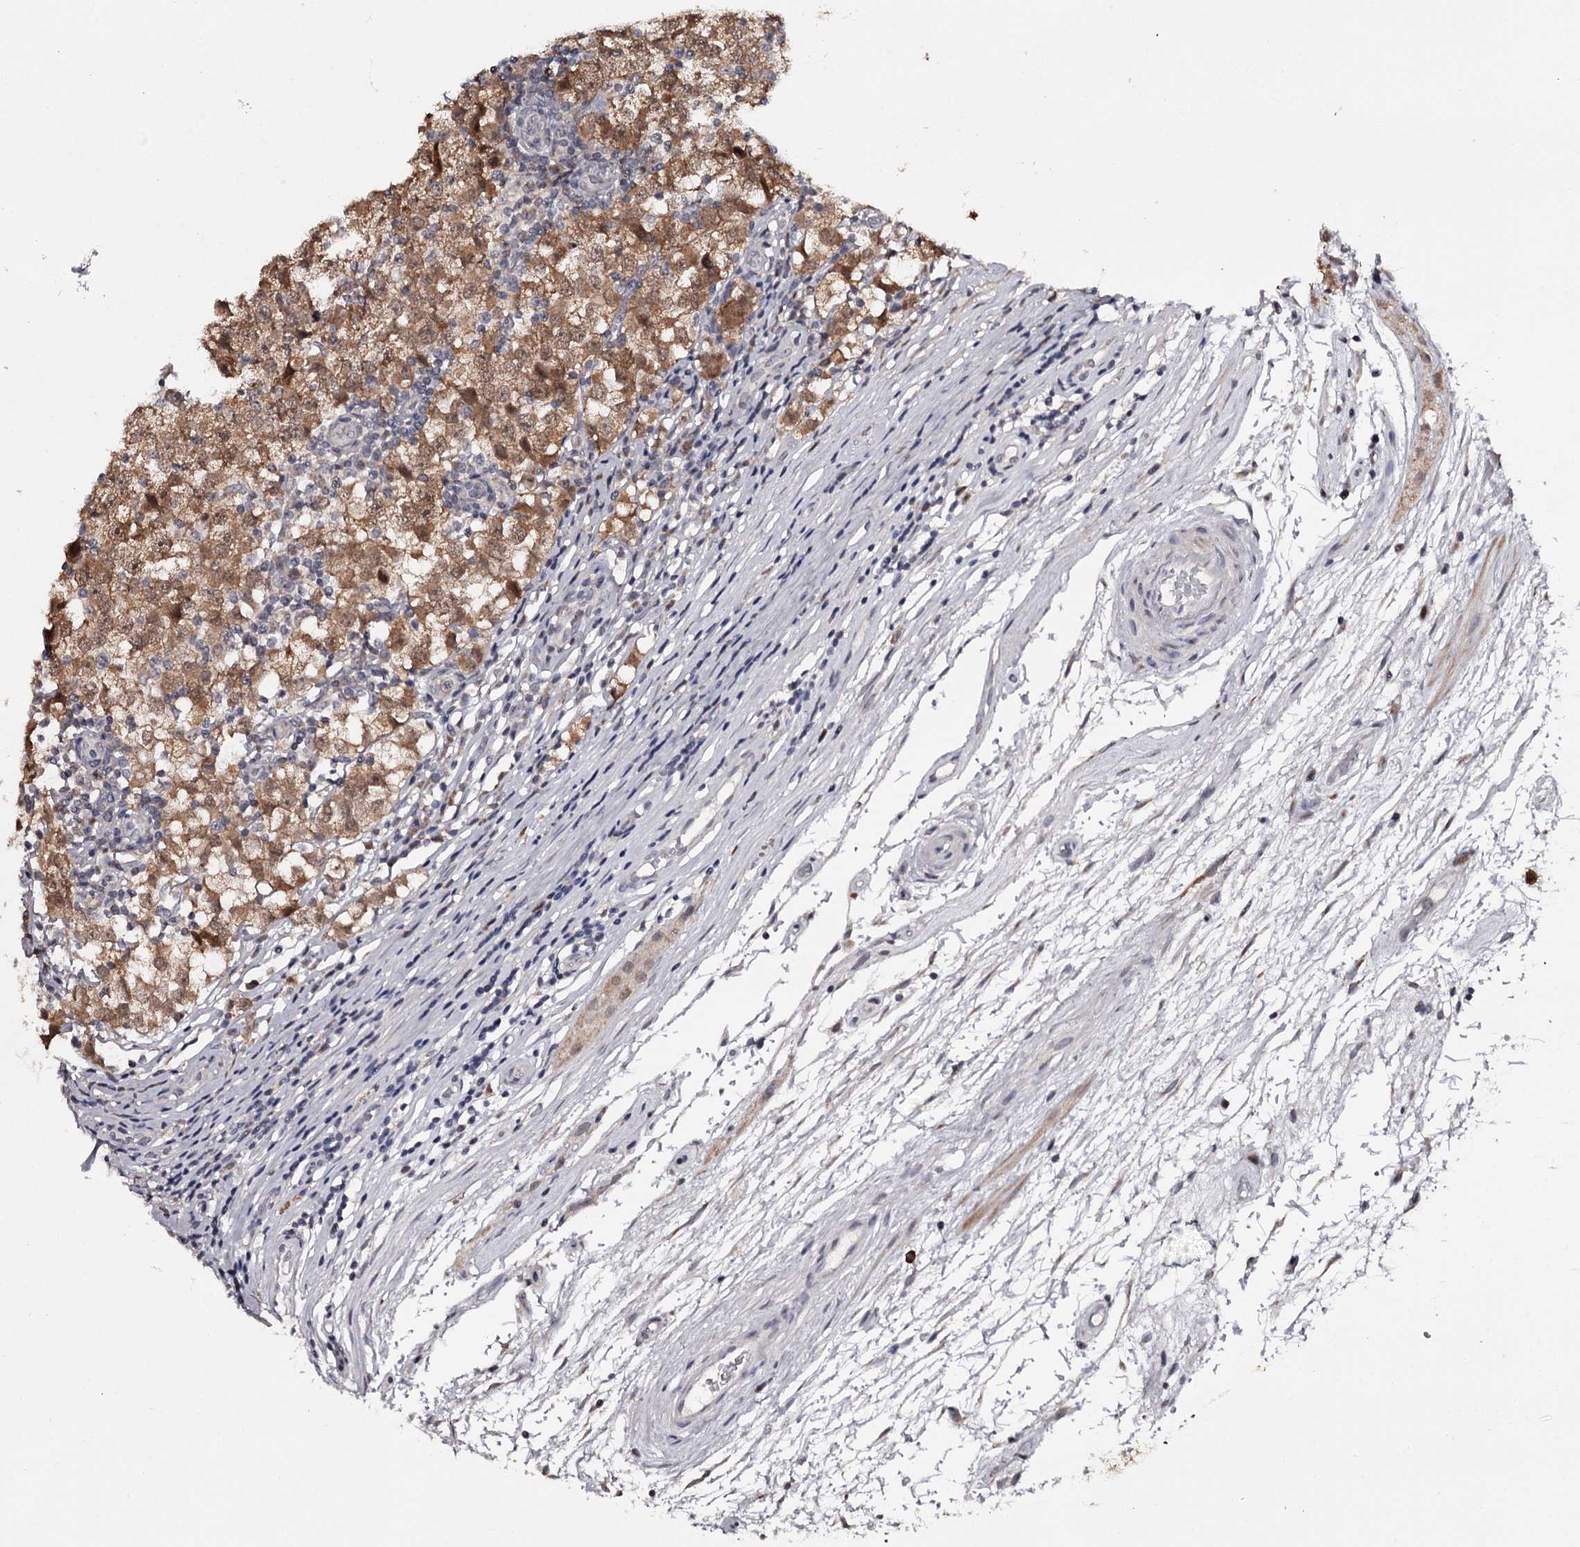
{"staining": {"intensity": "moderate", "quantity": ">75%", "location": "cytoplasmic/membranous,nuclear"}, "tissue": "testis cancer", "cell_type": "Tumor cells", "image_type": "cancer", "snomed": [{"axis": "morphology", "description": "Seminoma, NOS"}, {"axis": "topography", "description": "Testis"}], "caption": "The histopathology image exhibits staining of testis seminoma, revealing moderate cytoplasmic/membranous and nuclear protein staining (brown color) within tumor cells.", "gene": "GTSF1", "patient": {"sex": "male", "age": 65}}